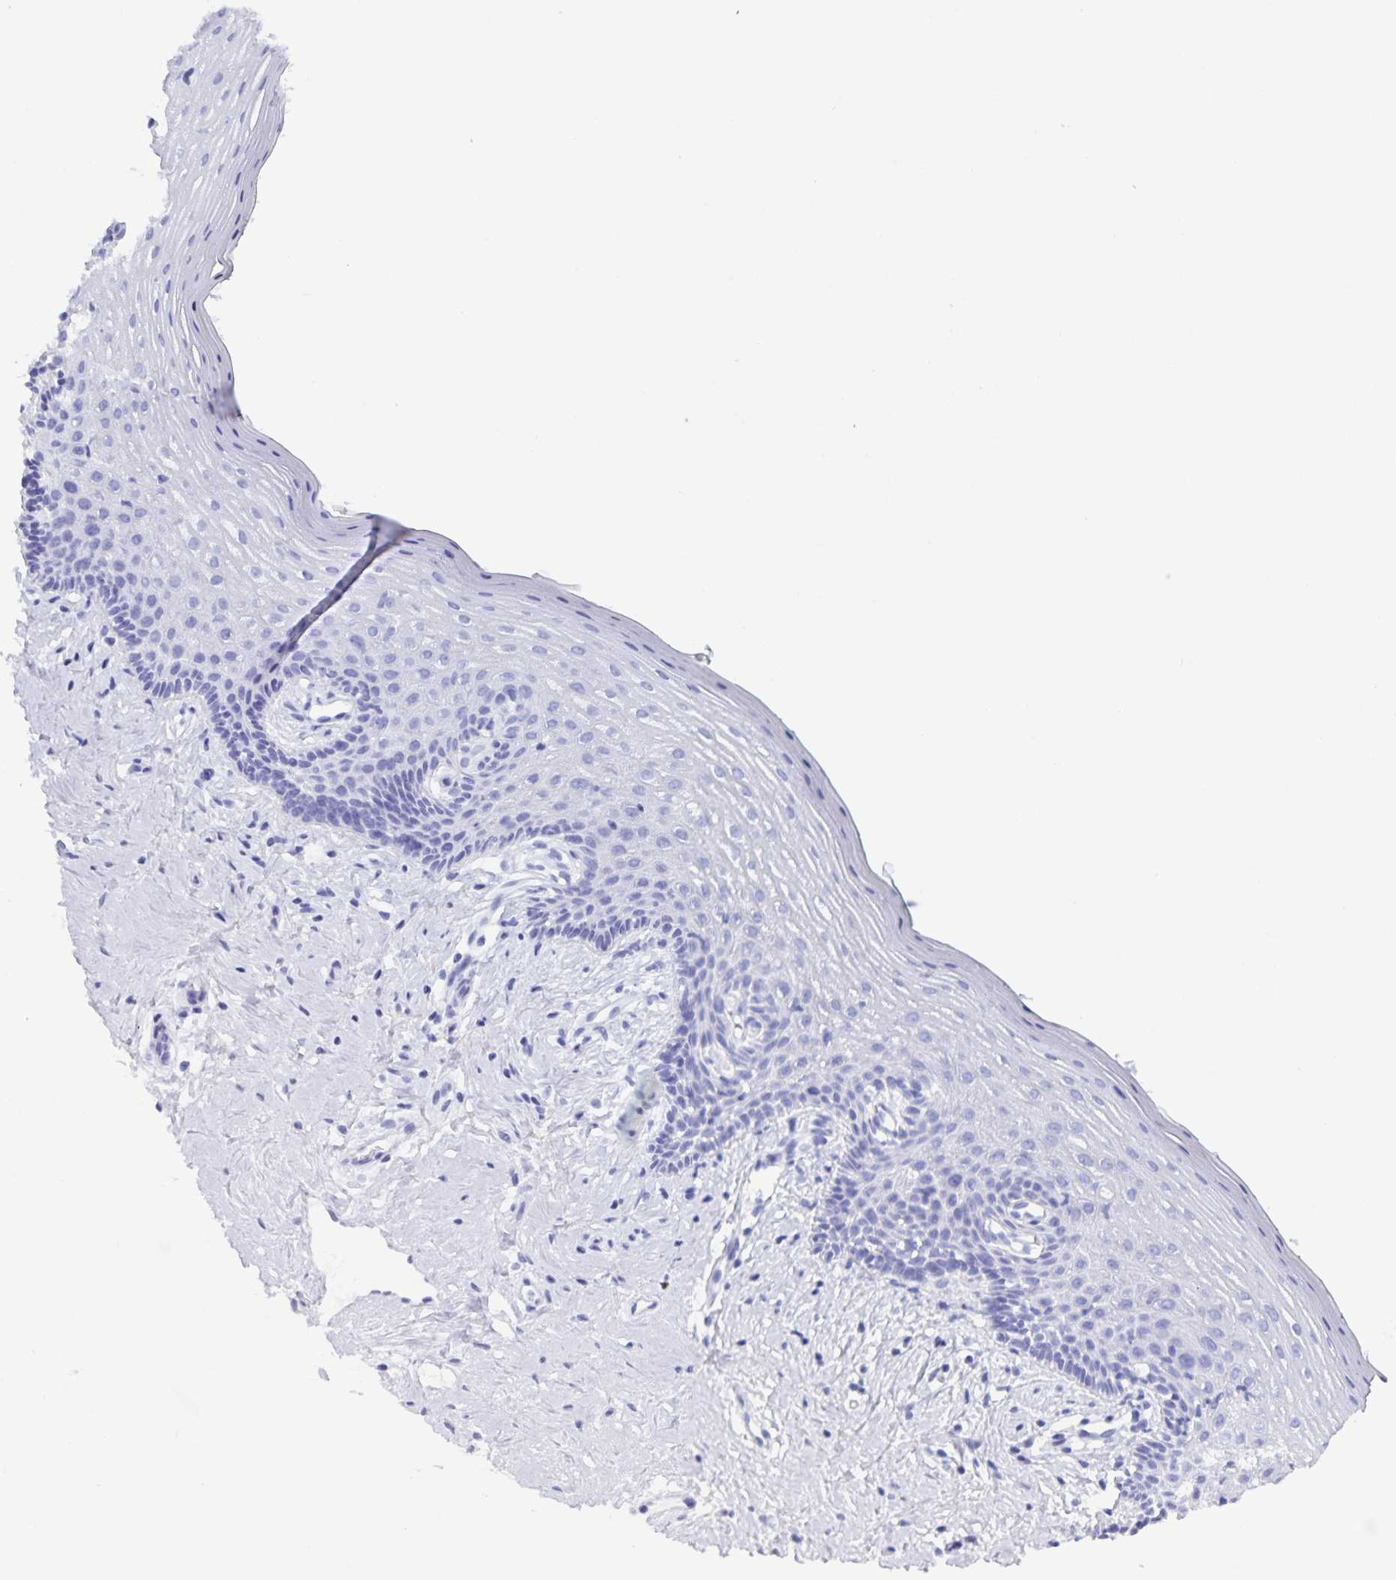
{"staining": {"intensity": "negative", "quantity": "none", "location": "none"}, "tissue": "vagina", "cell_type": "Squamous epithelial cells", "image_type": "normal", "snomed": [{"axis": "morphology", "description": "Normal tissue, NOS"}, {"axis": "topography", "description": "Vagina"}], "caption": "This is a photomicrograph of immunohistochemistry (IHC) staining of normal vagina, which shows no staining in squamous epithelial cells.", "gene": "AQP4", "patient": {"sex": "female", "age": 42}}